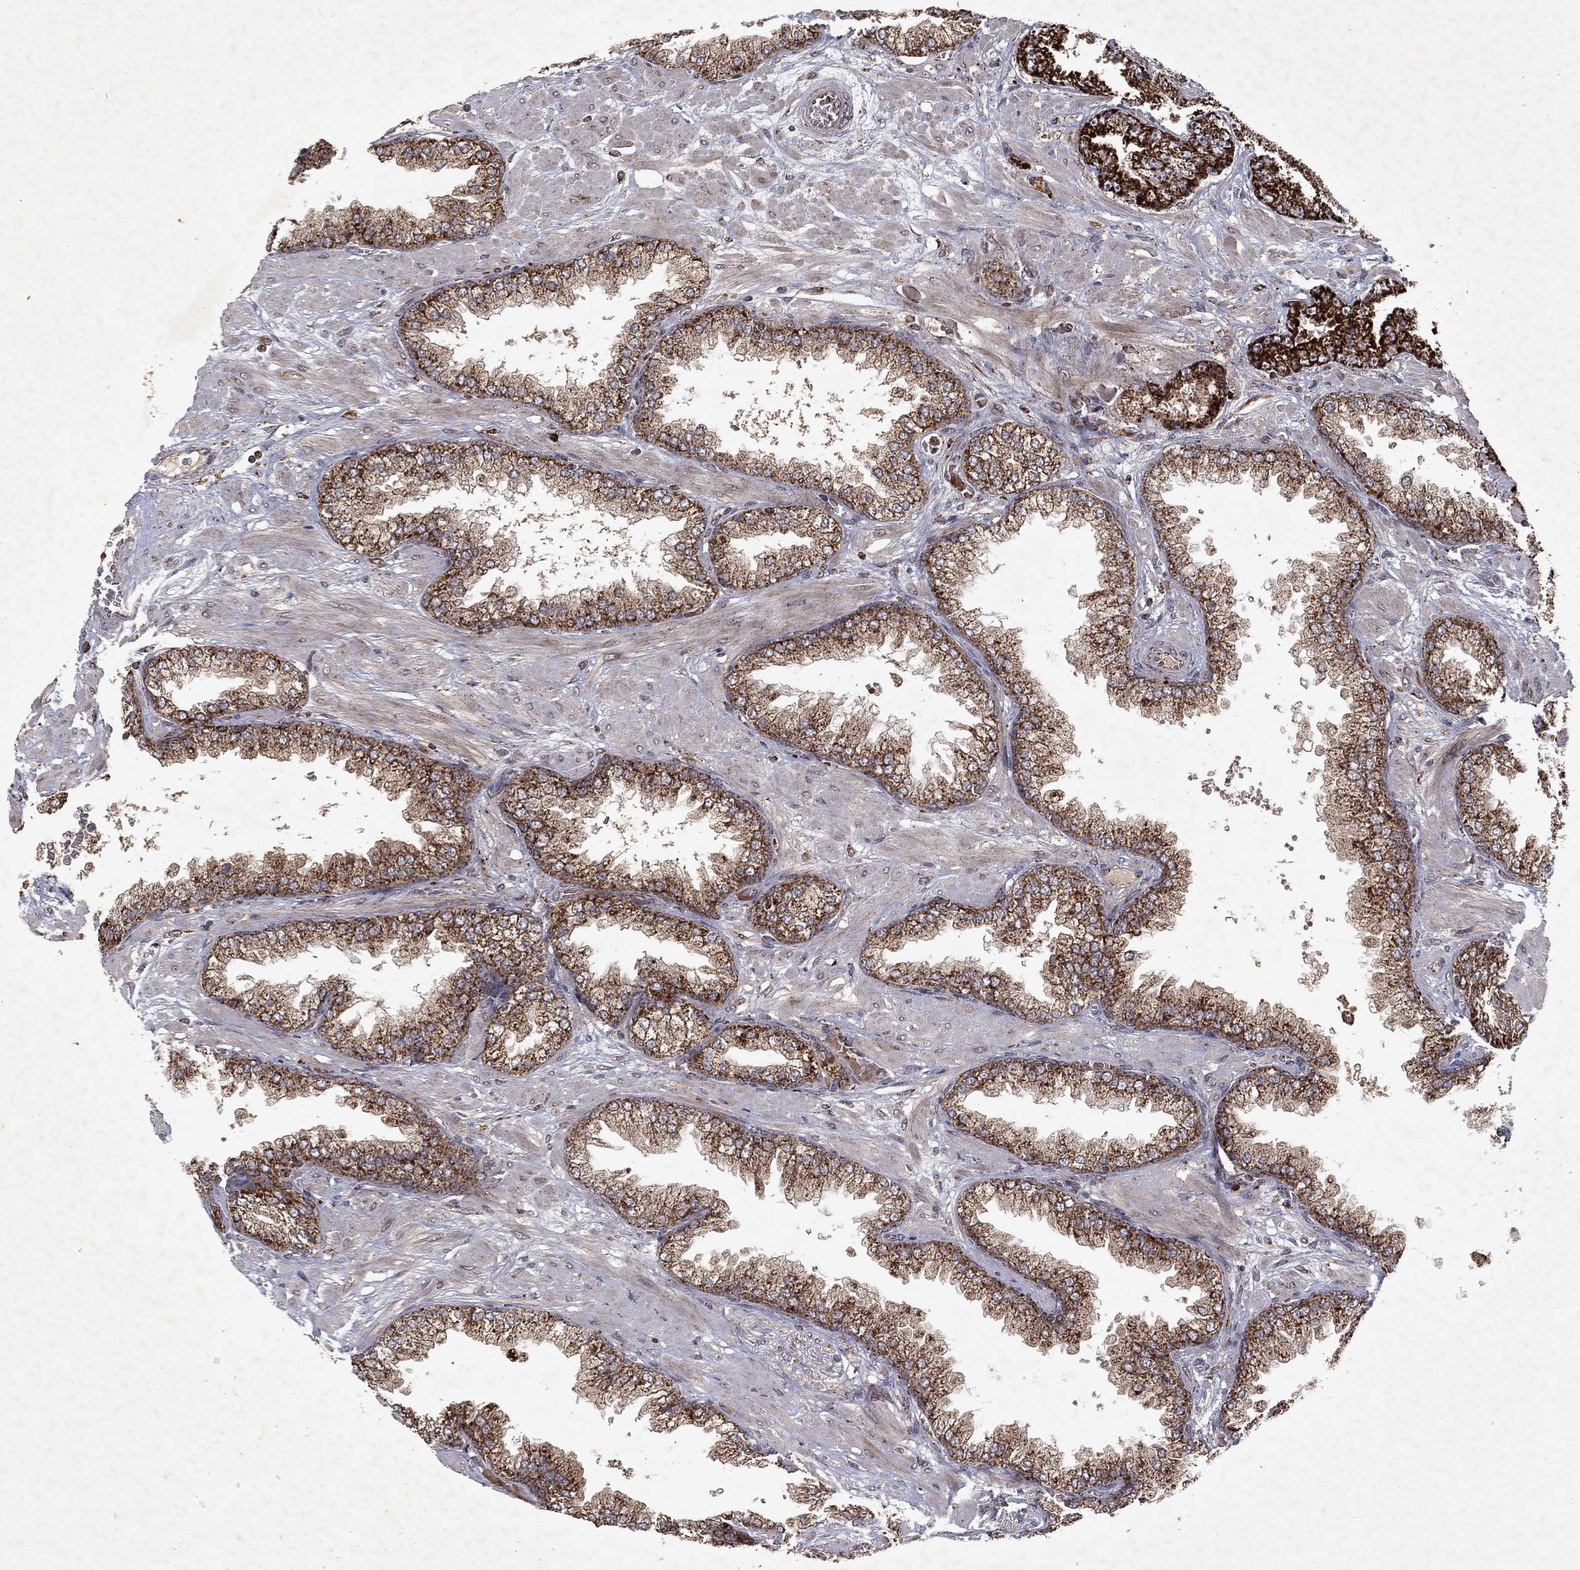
{"staining": {"intensity": "strong", "quantity": ">75%", "location": "cytoplasmic/membranous"}, "tissue": "prostate cancer", "cell_type": "Tumor cells", "image_type": "cancer", "snomed": [{"axis": "morphology", "description": "Adenocarcinoma, Low grade"}, {"axis": "topography", "description": "Prostate"}], "caption": "DAB (3,3'-diaminobenzidine) immunohistochemical staining of human low-grade adenocarcinoma (prostate) reveals strong cytoplasmic/membranous protein expression in about >75% of tumor cells.", "gene": "PYROXD2", "patient": {"sex": "male", "age": 57}}